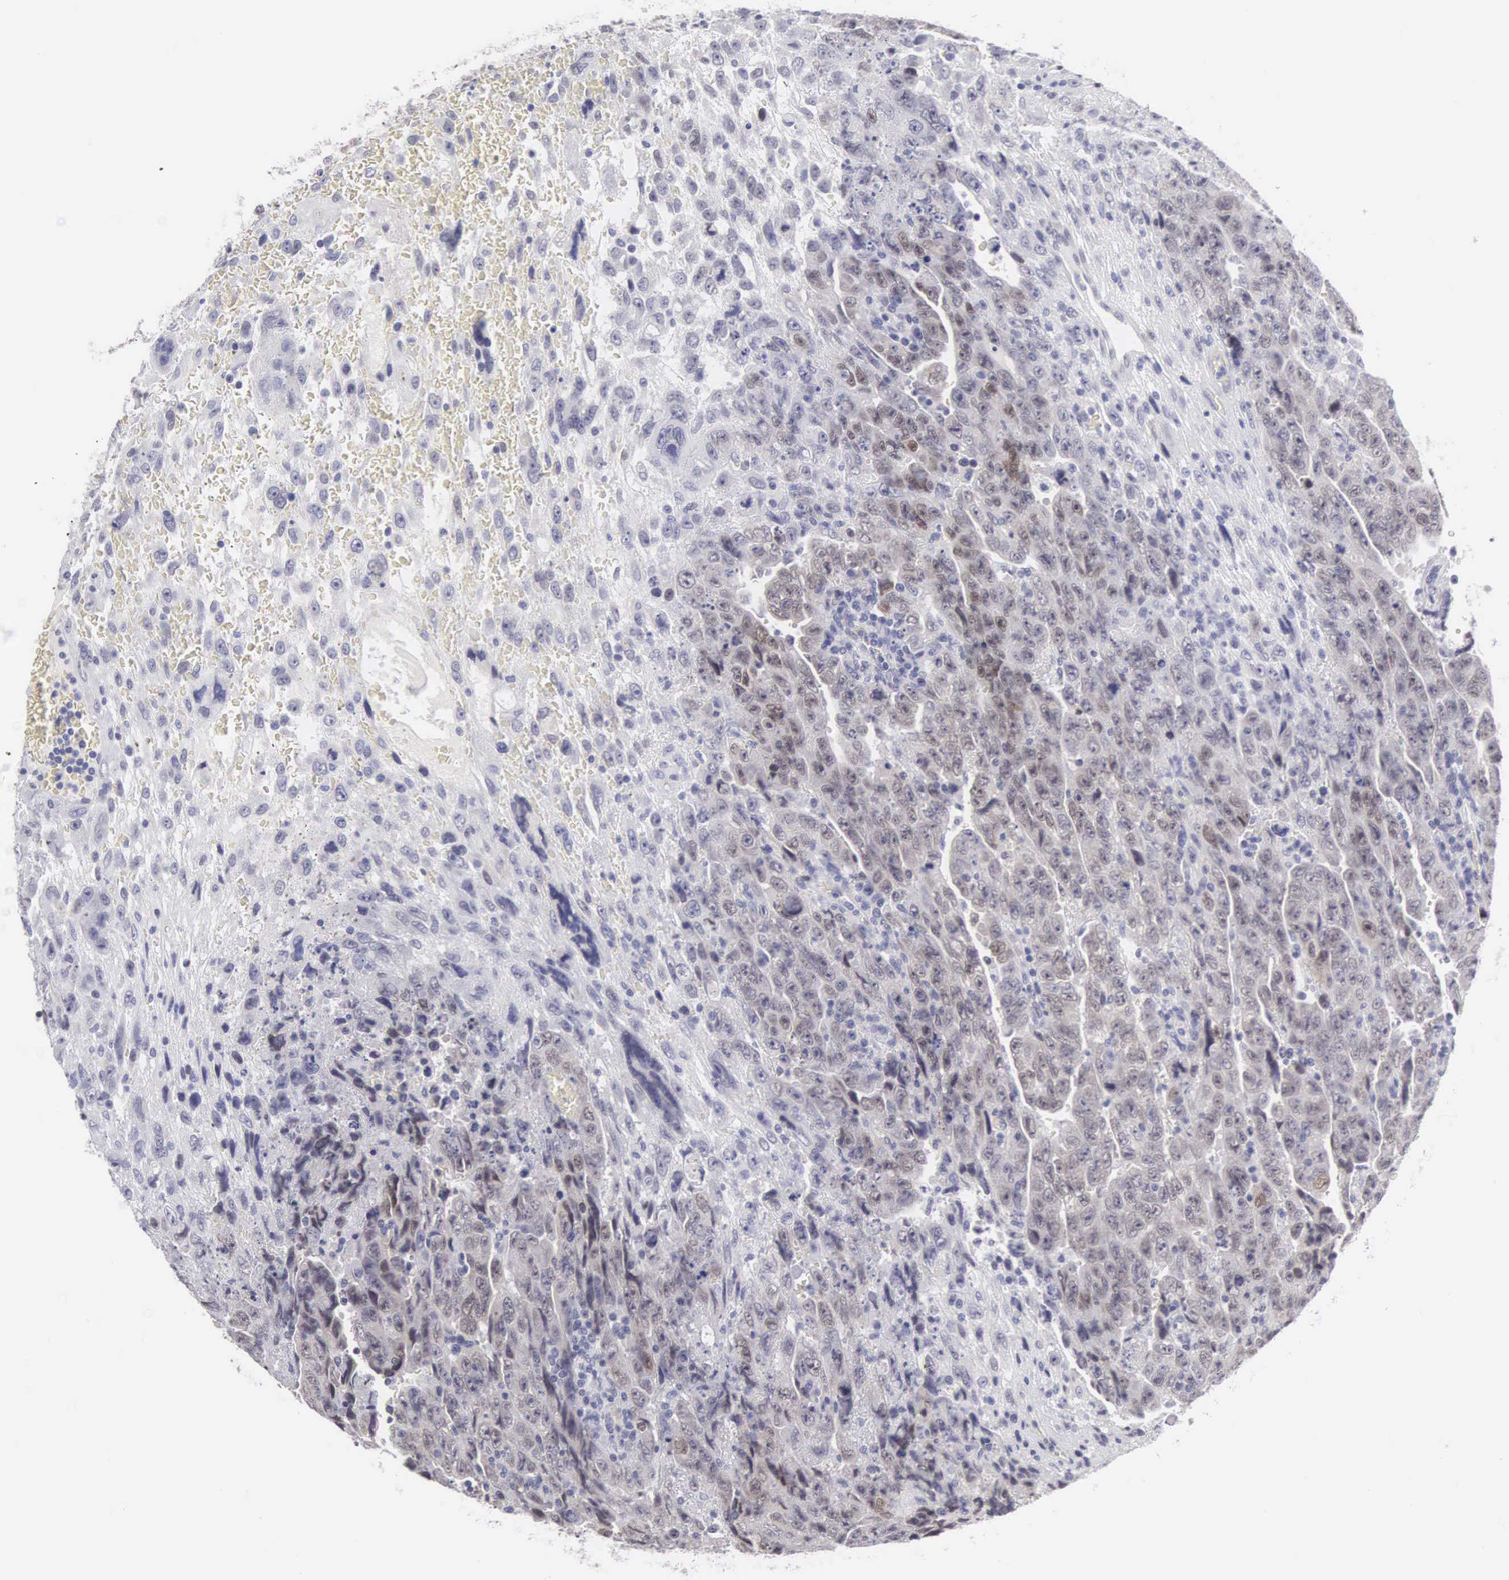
{"staining": {"intensity": "weak", "quantity": "25%-75%", "location": "cytoplasmic/membranous"}, "tissue": "testis cancer", "cell_type": "Tumor cells", "image_type": "cancer", "snomed": [{"axis": "morphology", "description": "Carcinoma, Embryonal, NOS"}, {"axis": "topography", "description": "Testis"}], "caption": "DAB (3,3'-diaminobenzidine) immunohistochemical staining of human testis cancer reveals weak cytoplasmic/membranous protein positivity in approximately 25%-75% of tumor cells.", "gene": "SOX11", "patient": {"sex": "male", "age": 28}}